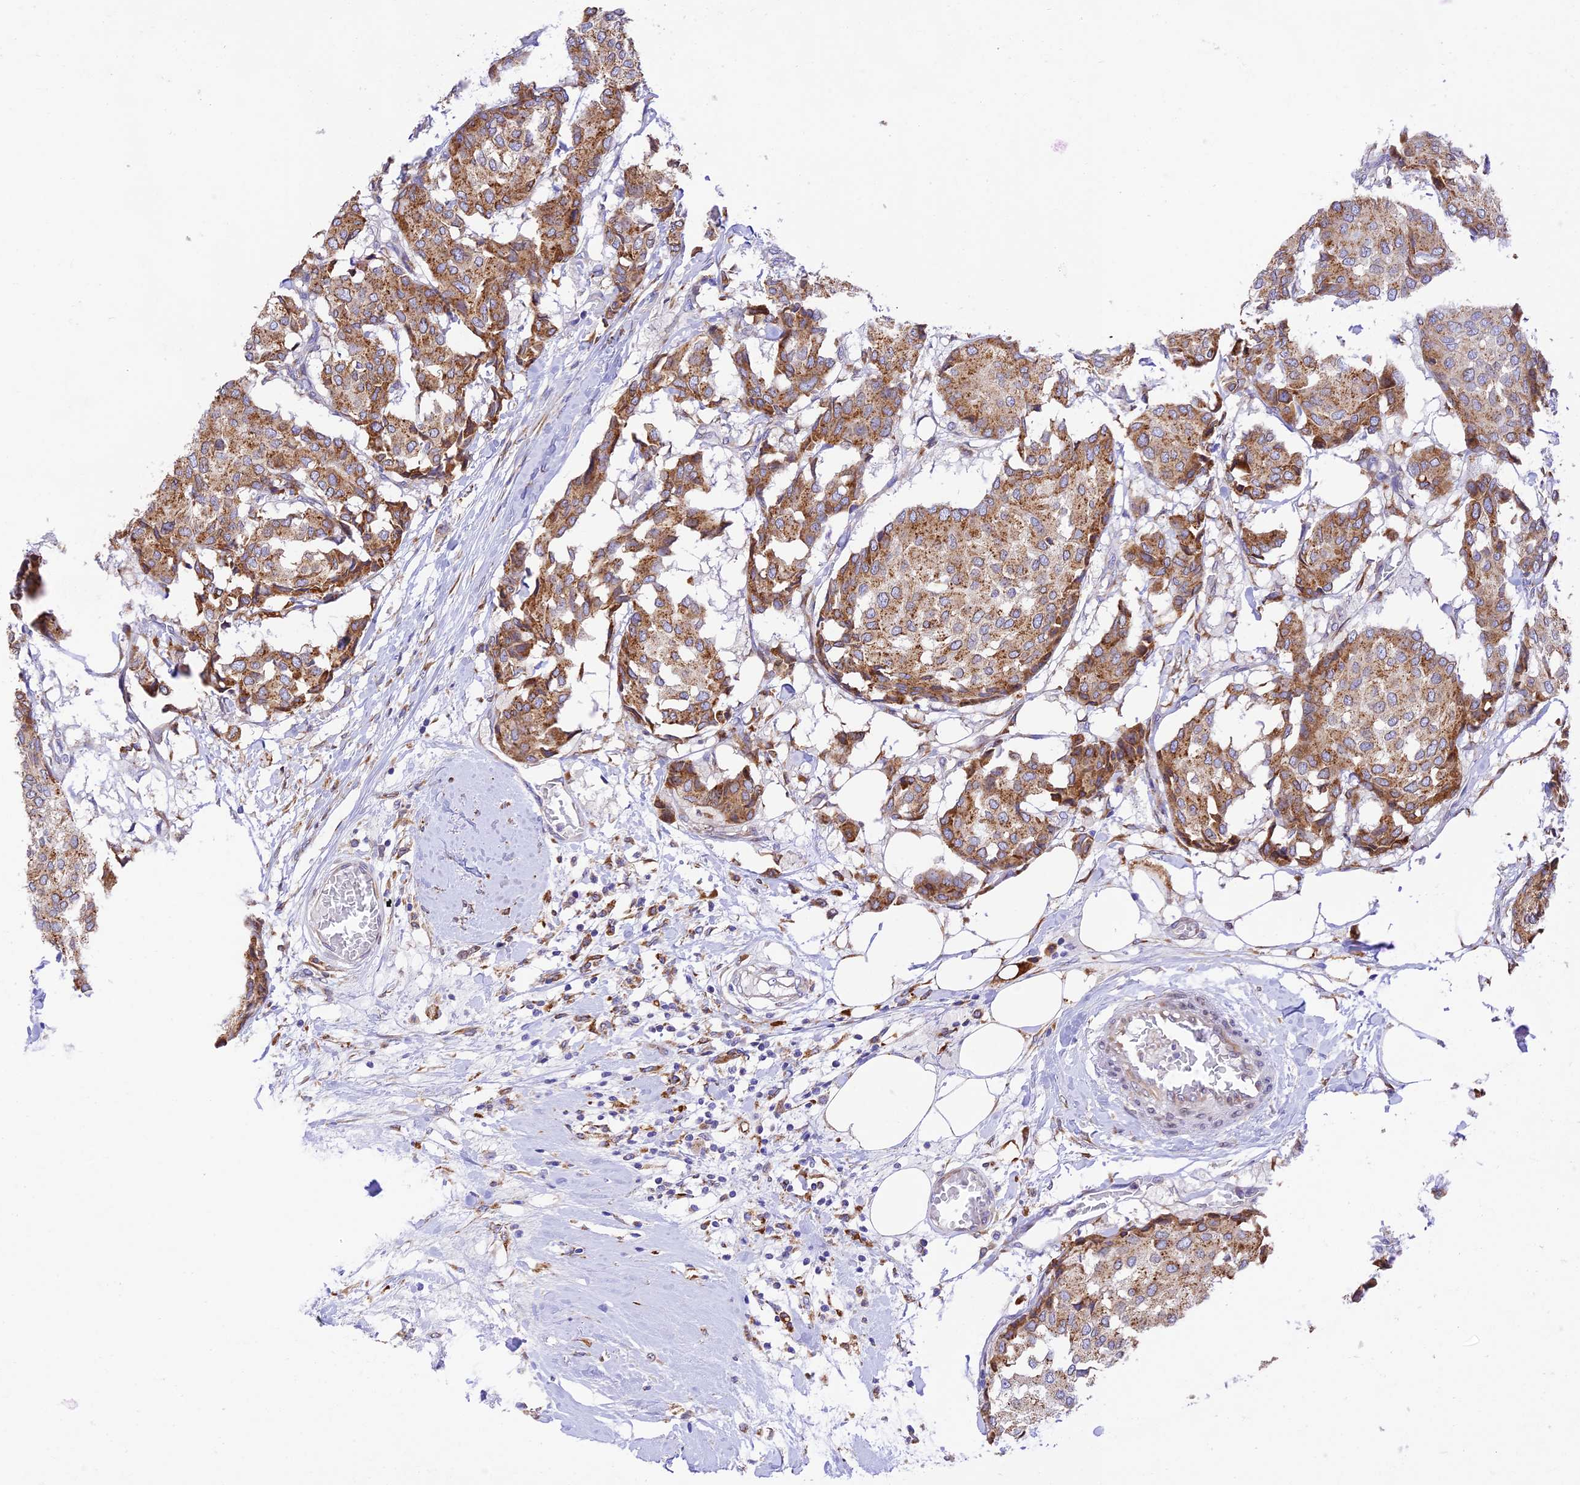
{"staining": {"intensity": "moderate", "quantity": ">75%", "location": "cytoplasmic/membranous"}, "tissue": "breast cancer", "cell_type": "Tumor cells", "image_type": "cancer", "snomed": [{"axis": "morphology", "description": "Duct carcinoma"}, {"axis": "topography", "description": "Breast"}], "caption": "Brown immunohistochemical staining in human breast cancer displays moderate cytoplasmic/membranous positivity in approximately >75% of tumor cells.", "gene": "VKORC1", "patient": {"sex": "female", "age": 75}}